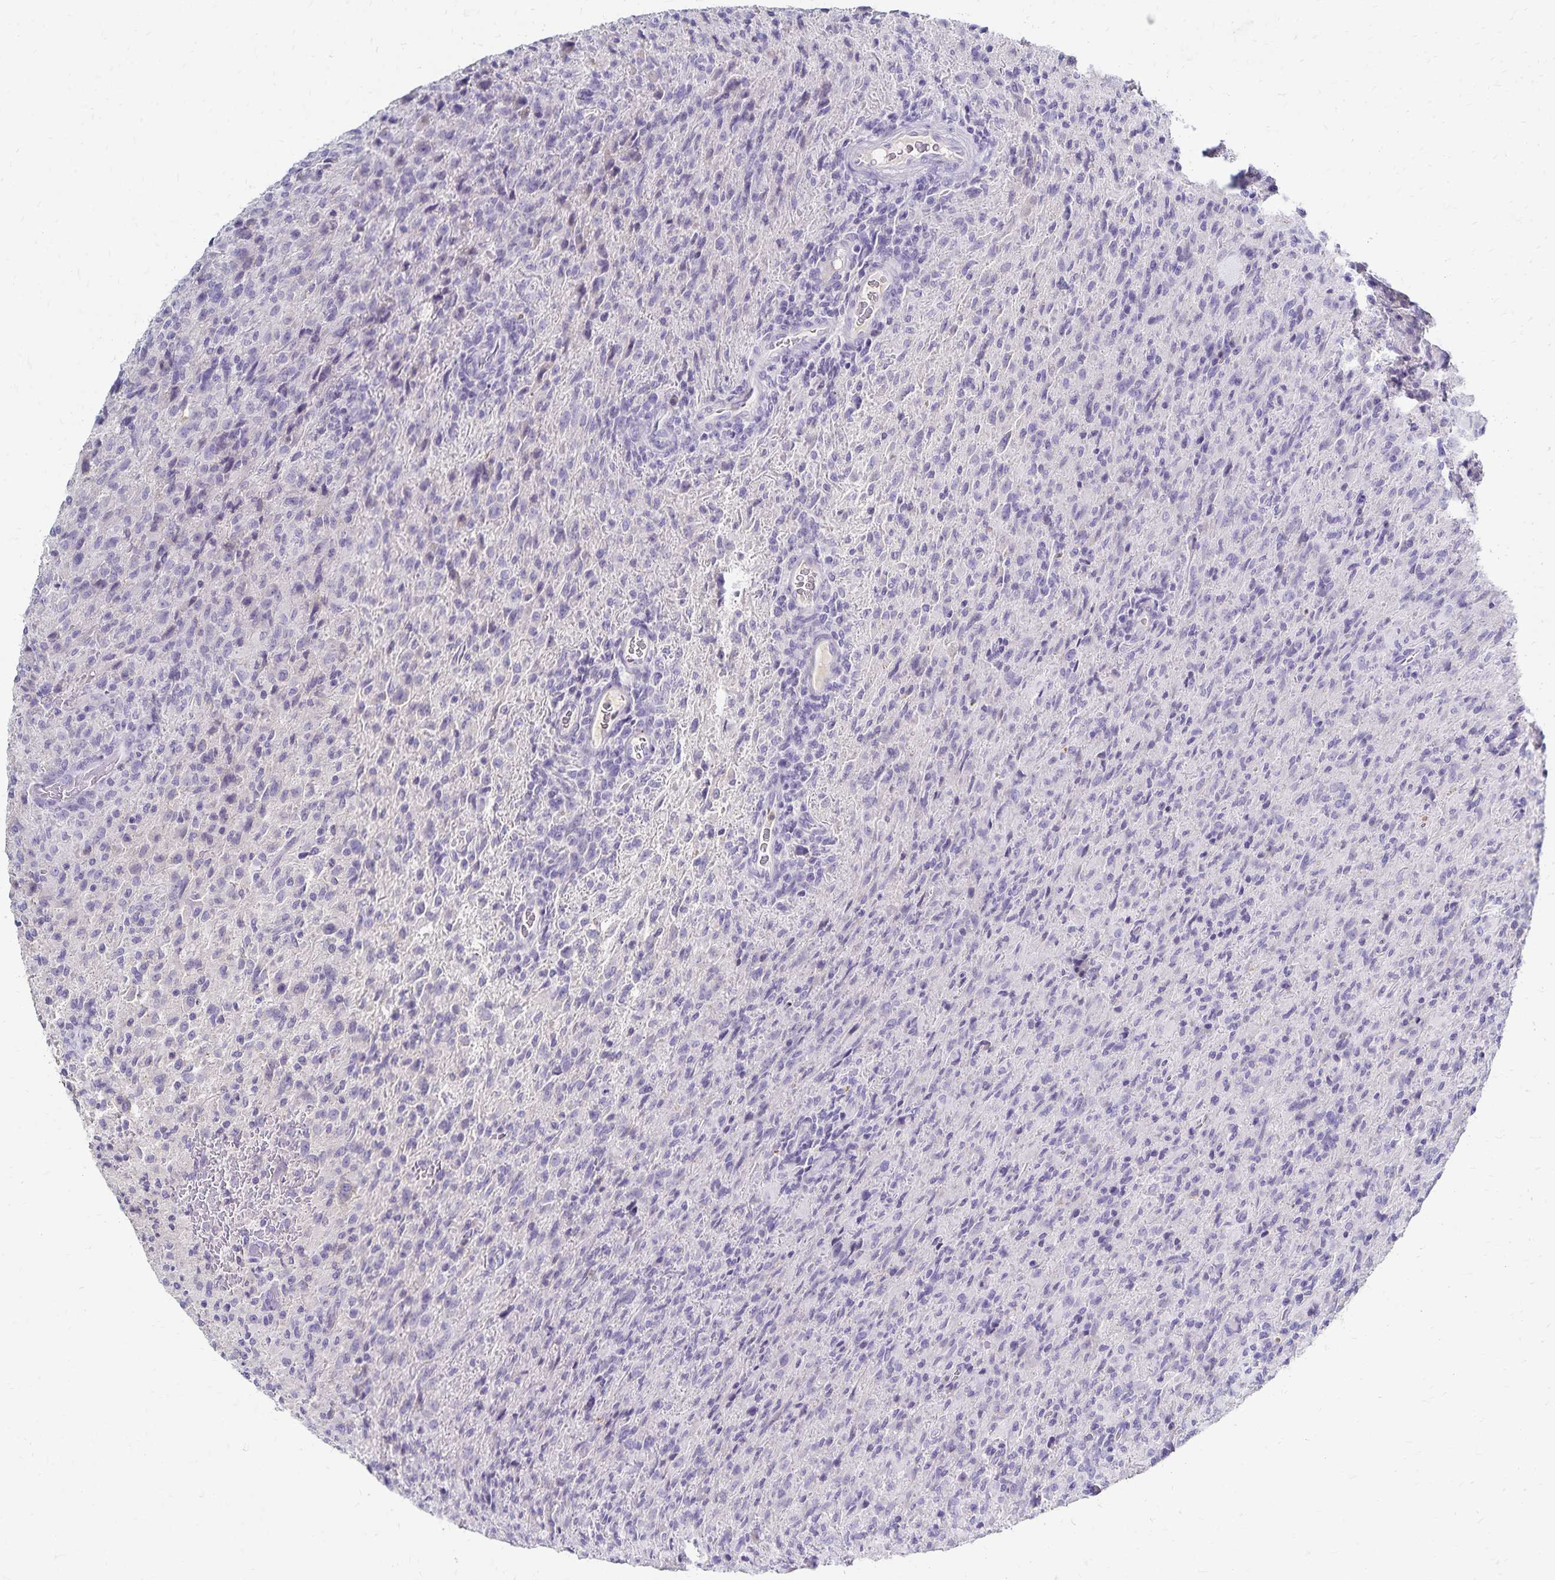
{"staining": {"intensity": "negative", "quantity": "none", "location": "none"}, "tissue": "glioma", "cell_type": "Tumor cells", "image_type": "cancer", "snomed": [{"axis": "morphology", "description": "Glioma, malignant, High grade"}, {"axis": "topography", "description": "Brain"}], "caption": "There is no significant expression in tumor cells of malignant high-grade glioma.", "gene": "PAX5", "patient": {"sex": "male", "age": 68}}